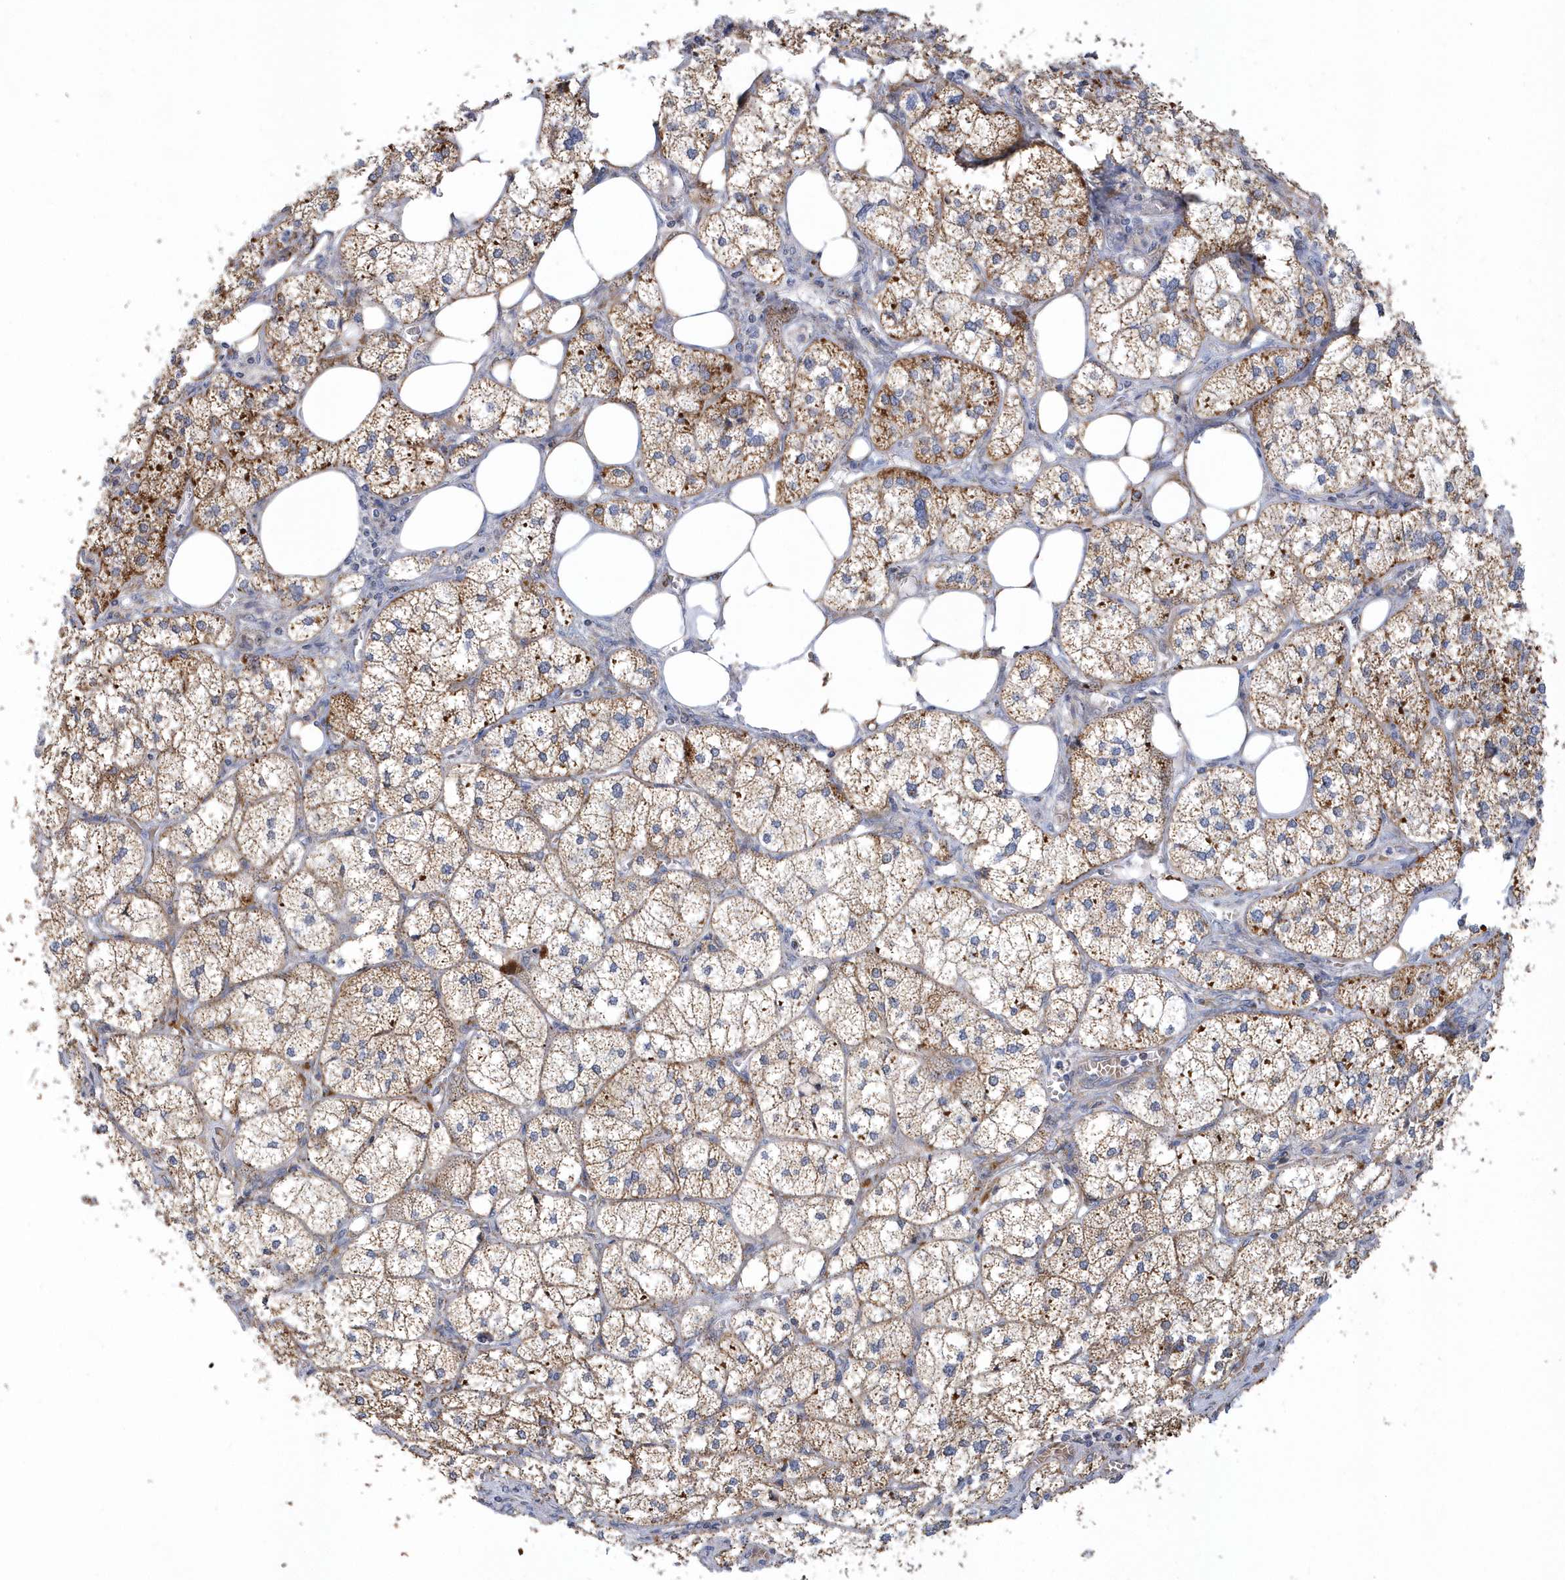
{"staining": {"intensity": "strong", "quantity": "25%-75%", "location": "cytoplasmic/membranous"}, "tissue": "adrenal gland", "cell_type": "Glandular cells", "image_type": "normal", "snomed": [{"axis": "morphology", "description": "Normal tissue, NOS"}, {"axis": "topography", "description": "Adrenal gland"}], "caption": "This image reveals immunohistochemistry (IHC) staining of unremarkable adrenal gland, with high strong cytoplasmic/membranous expression in approximately 25%-75% of glandular cells.", "gene": "VWA5B2", "patient": {"sex": "female", "age": 61}}